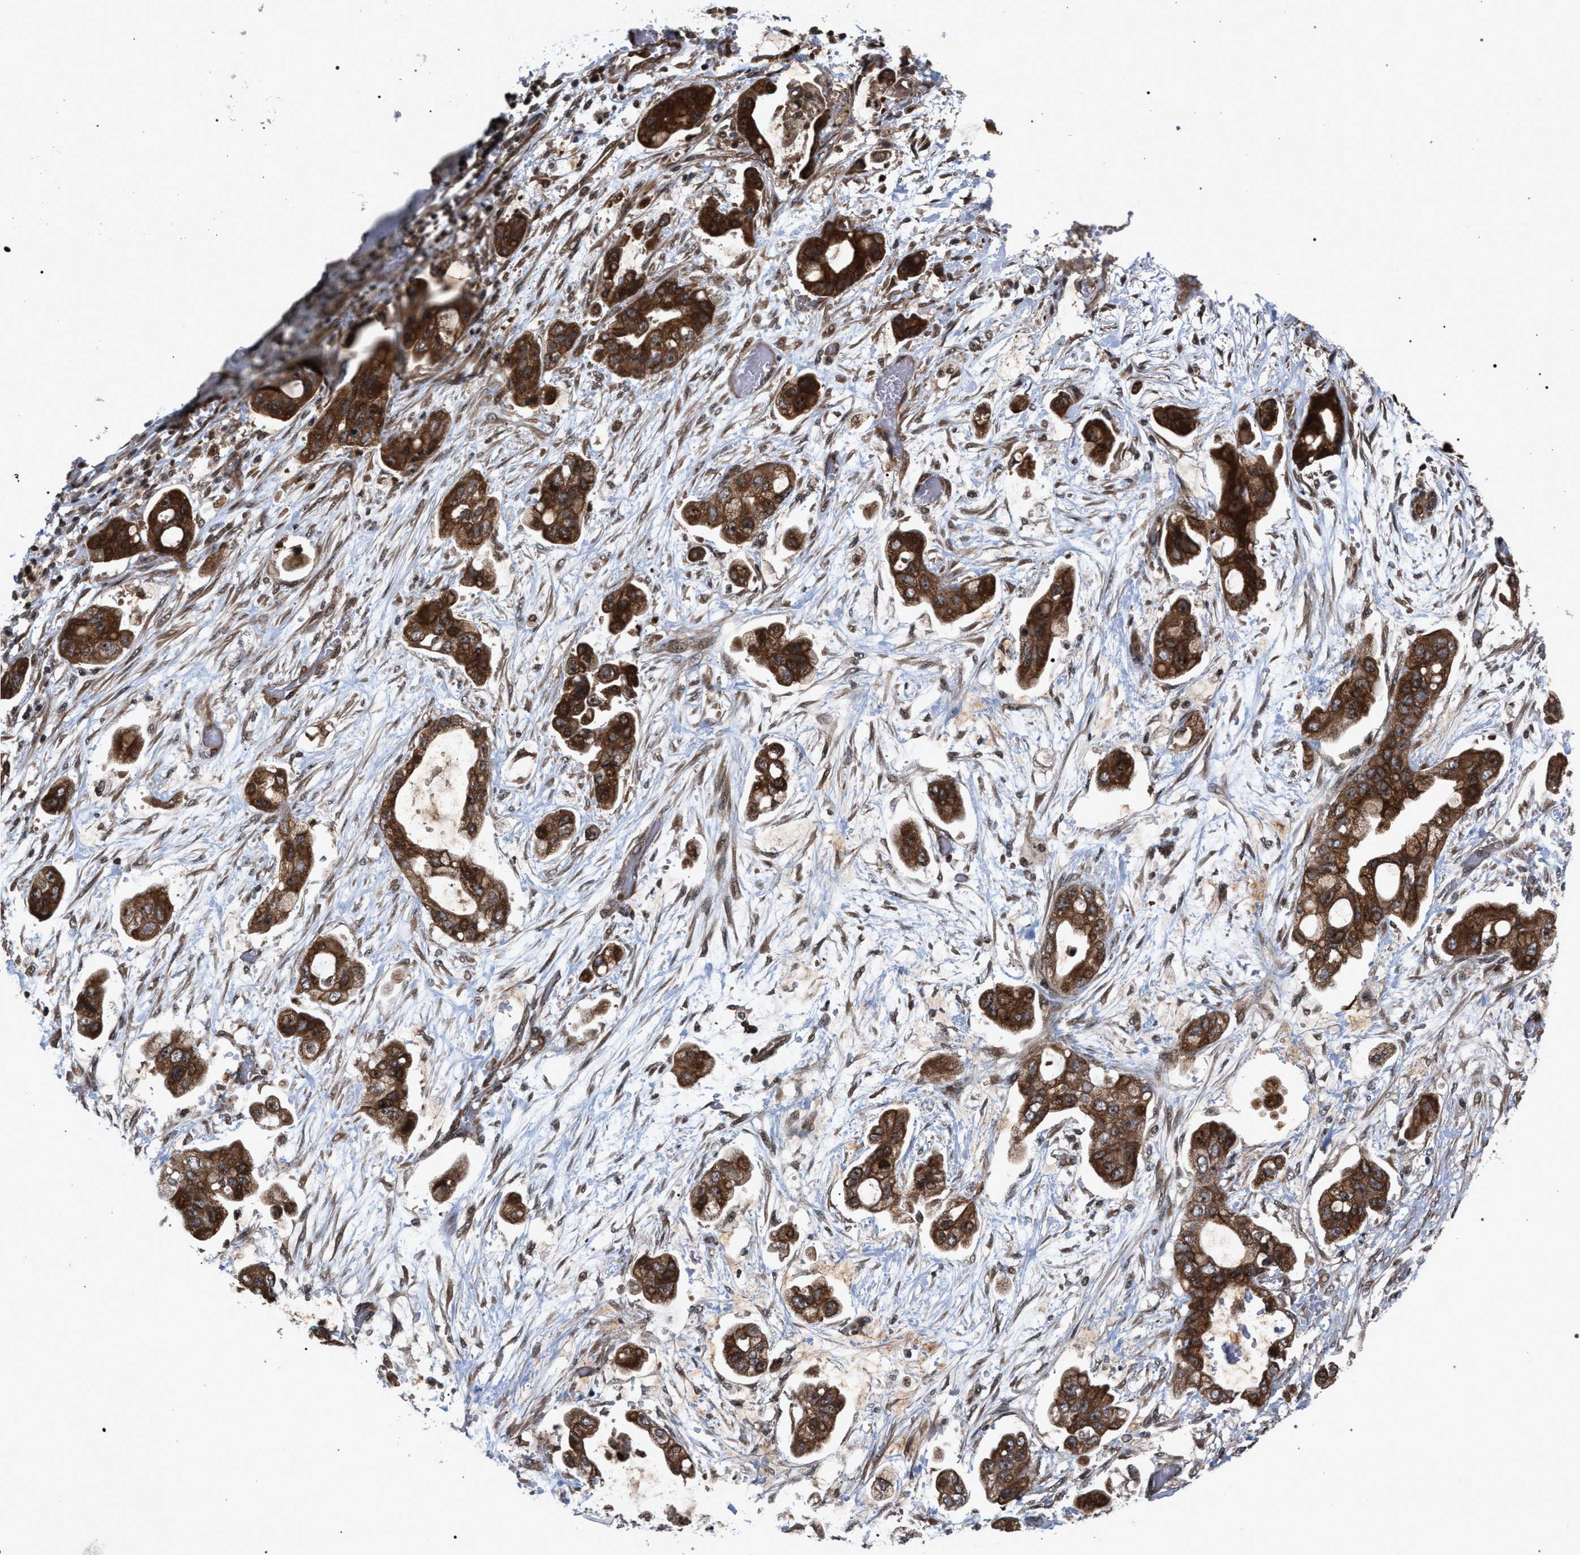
{"staining": {"intensity": "strong", "quantity": ">75%", "location": "cytoplasmic/membranous"}, "tissue": "stomach cancer", "cell_type": "Tumor cells", "image_type": "cancer", "snomed": [{"axis": "morphology", "description": "Adenocarcinoma, NOS"}, {"axis": "topography", "description": "Stomach"}], "caption": "Brown immunohistochemical staining in human stomach adenocarcinoma displays strong cytoplasmic/membranous expression in about >75% of tumor cells.", "gene": "IRAK4", "patient": {"sex": "male", "age": 62}}